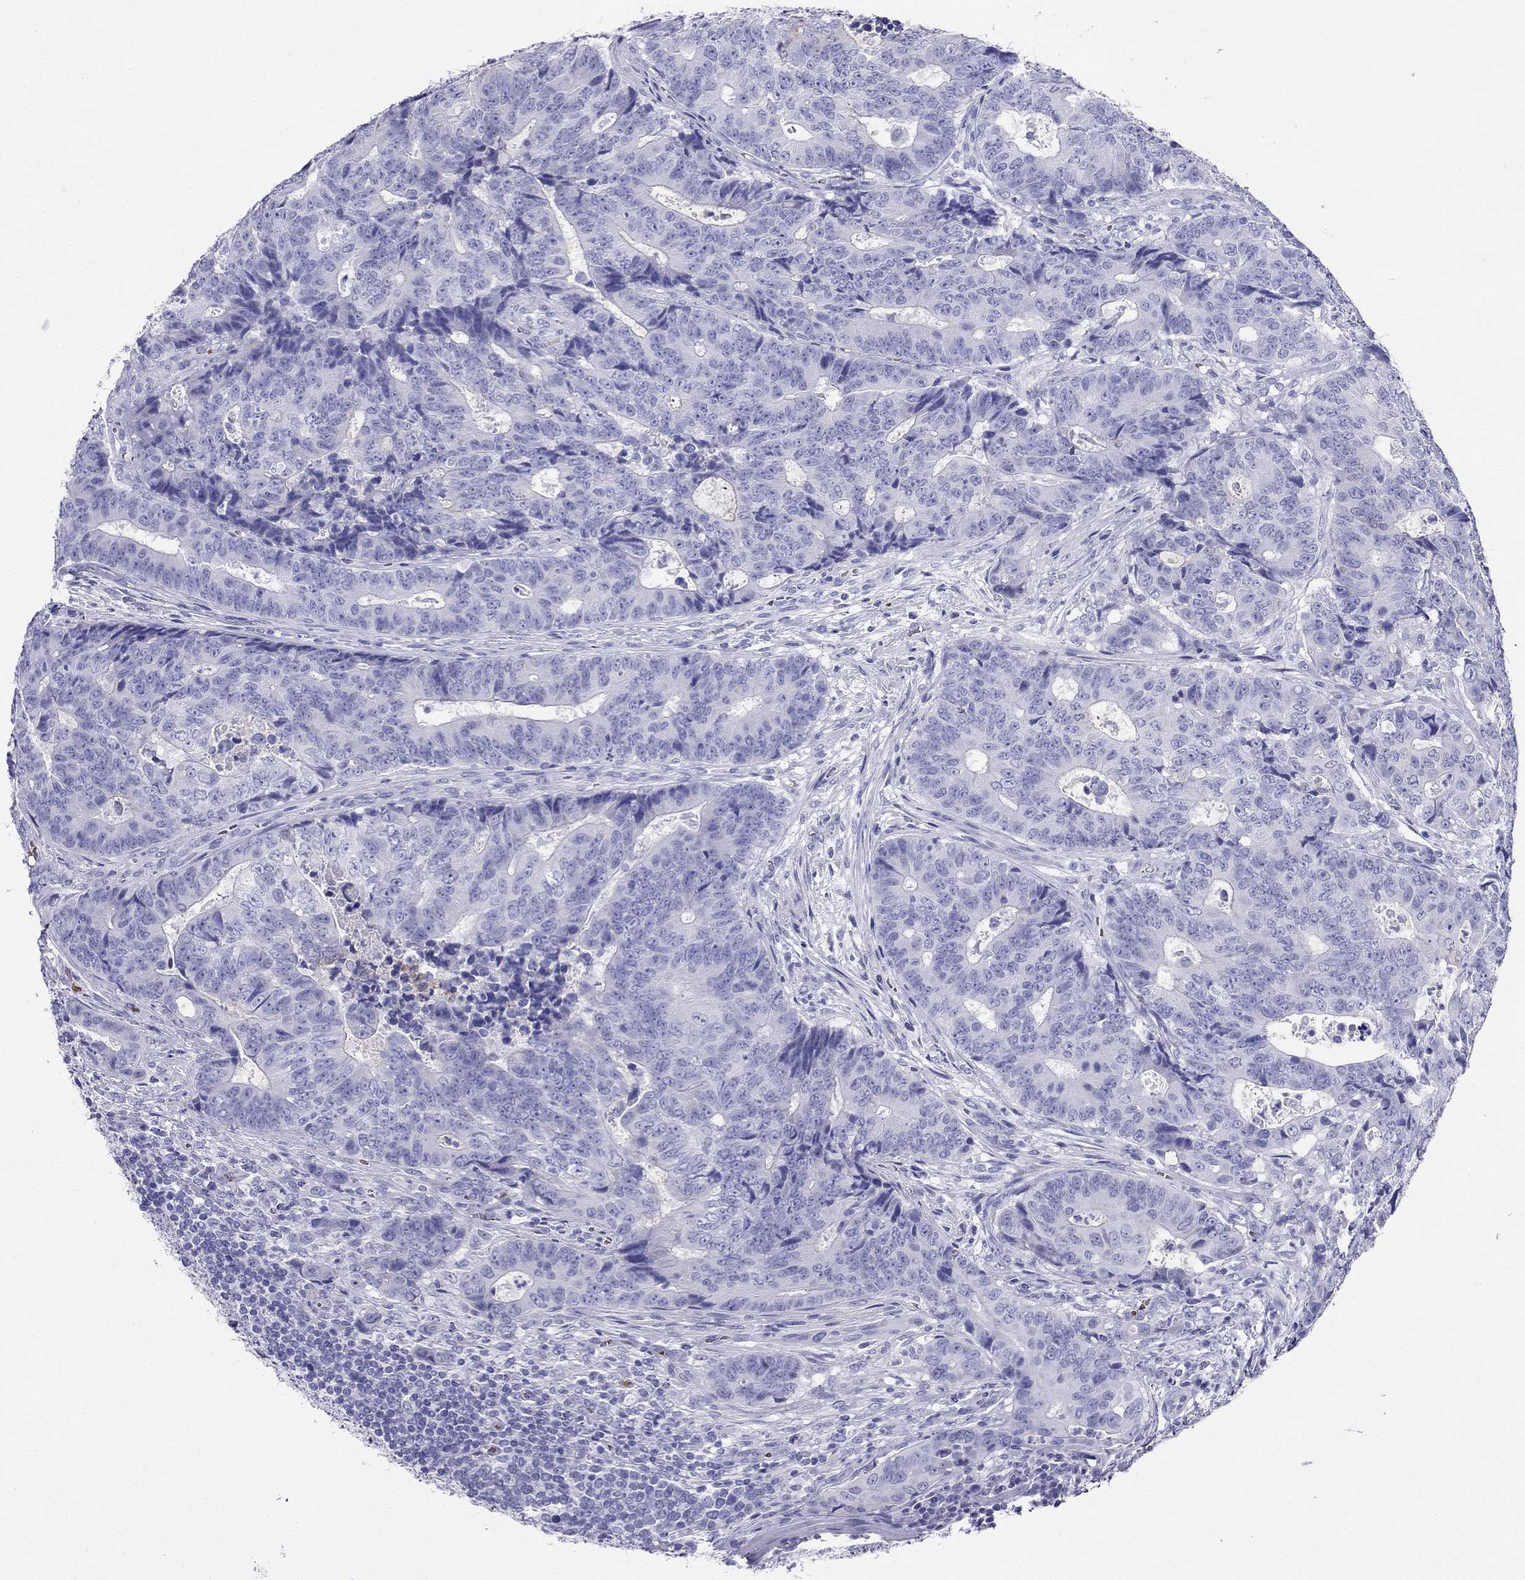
{"staining": {"intensity": "negative", "quantity": "none", "location": "none"}, "tissue": "colorectal cancer", "cell_type": "Tumor cells", "image_type": "cancer", "snomed": [{"axis": "morphology", "description": "Adenocarcinoma, NOS"}, {"axis": "topography", "description": "Colon"}], "caption": "High magnification brightfield microscopy of colorectal cancer stained with DAB (brown) and counterstained with hematoxylin (blue): tumor cells show no significant staining.", "gene": "DNAAF6", "patient": {"sex": "female", "age": 48}}